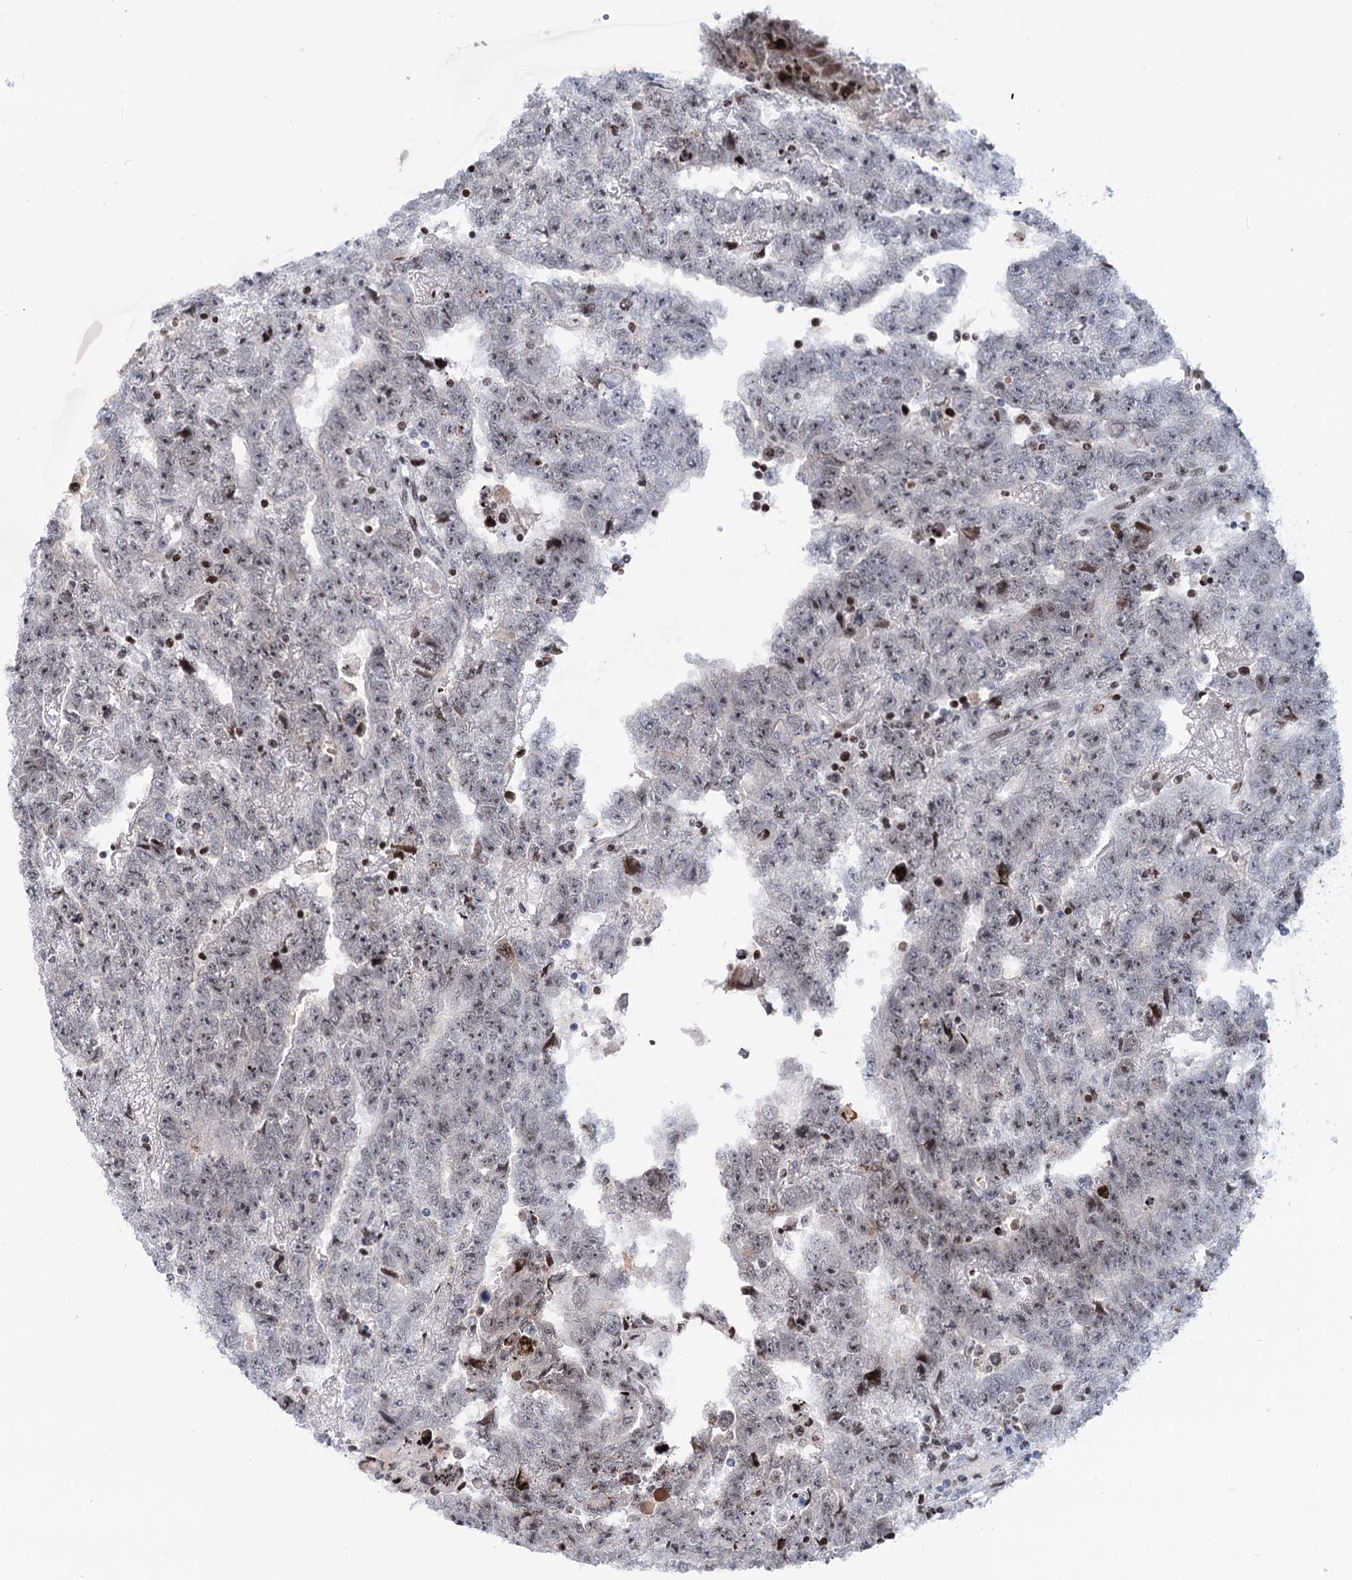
{"staining": {"intensity": "weak", "quantity": "<25%", "location": "nuclear"}, "tissue": "testis cancer", "cell_type": "Tumor cells", "image_type": "cancer", "snomed": [{"axis": "morphology", "description": "Carcinoma, Embryonal, NOS"}, {"axis": "topography", "description": "Testis"}], "caption": "DAB immunohistochemical staining of embryonal carcinoma (testis) displays no significant positivity in tumor cells. (DAB immunohistochemistry (IHC) with hematoxylin counter stain).", "gene": "ZCCHC10", "patient": {"sex": "male", "age": 25}}